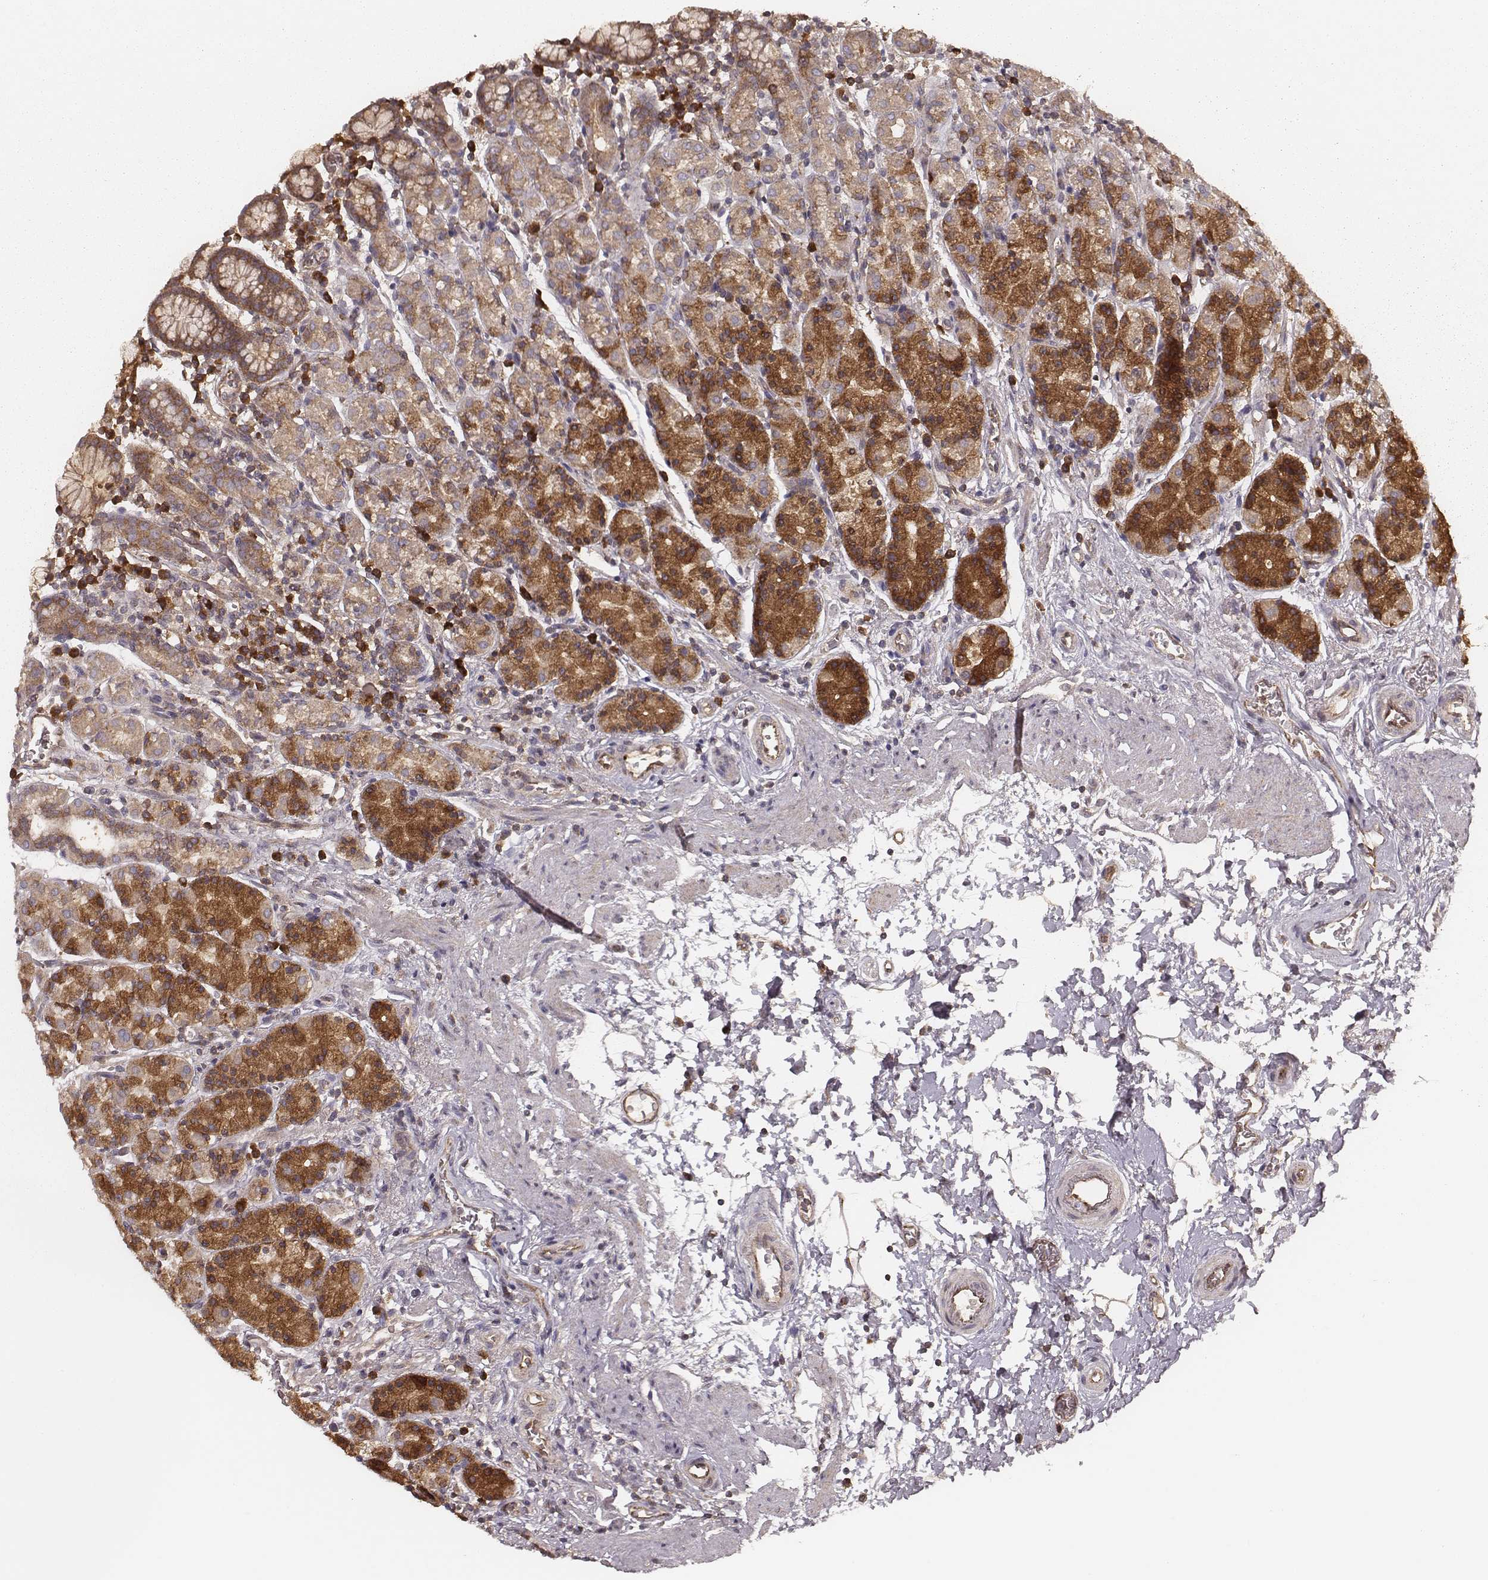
{"staining": {"intensity": "moderate", "quantity": ">75%", "location": "cytoplasmic/membranous"}, "tissue": "stomach", "cell_type": "Glandular cells", "image_type": "normal", "snomed": [{"axis": "morphology", "description": "Normal tissue, NOS"}, {"axis": "topography", "description": "Stomach, upper"}, {"axis": "topography", "description": "Stomach"}], "caption": "IHC photomicrograph of normal stomach stained for a protein (brown), which demonstrates medium levels of moderate cytoplasmic/membranous expression in approximately >75% of glandular cells.", "gene": "CARS1", "patient": {"sex": "male", "age": 62}}